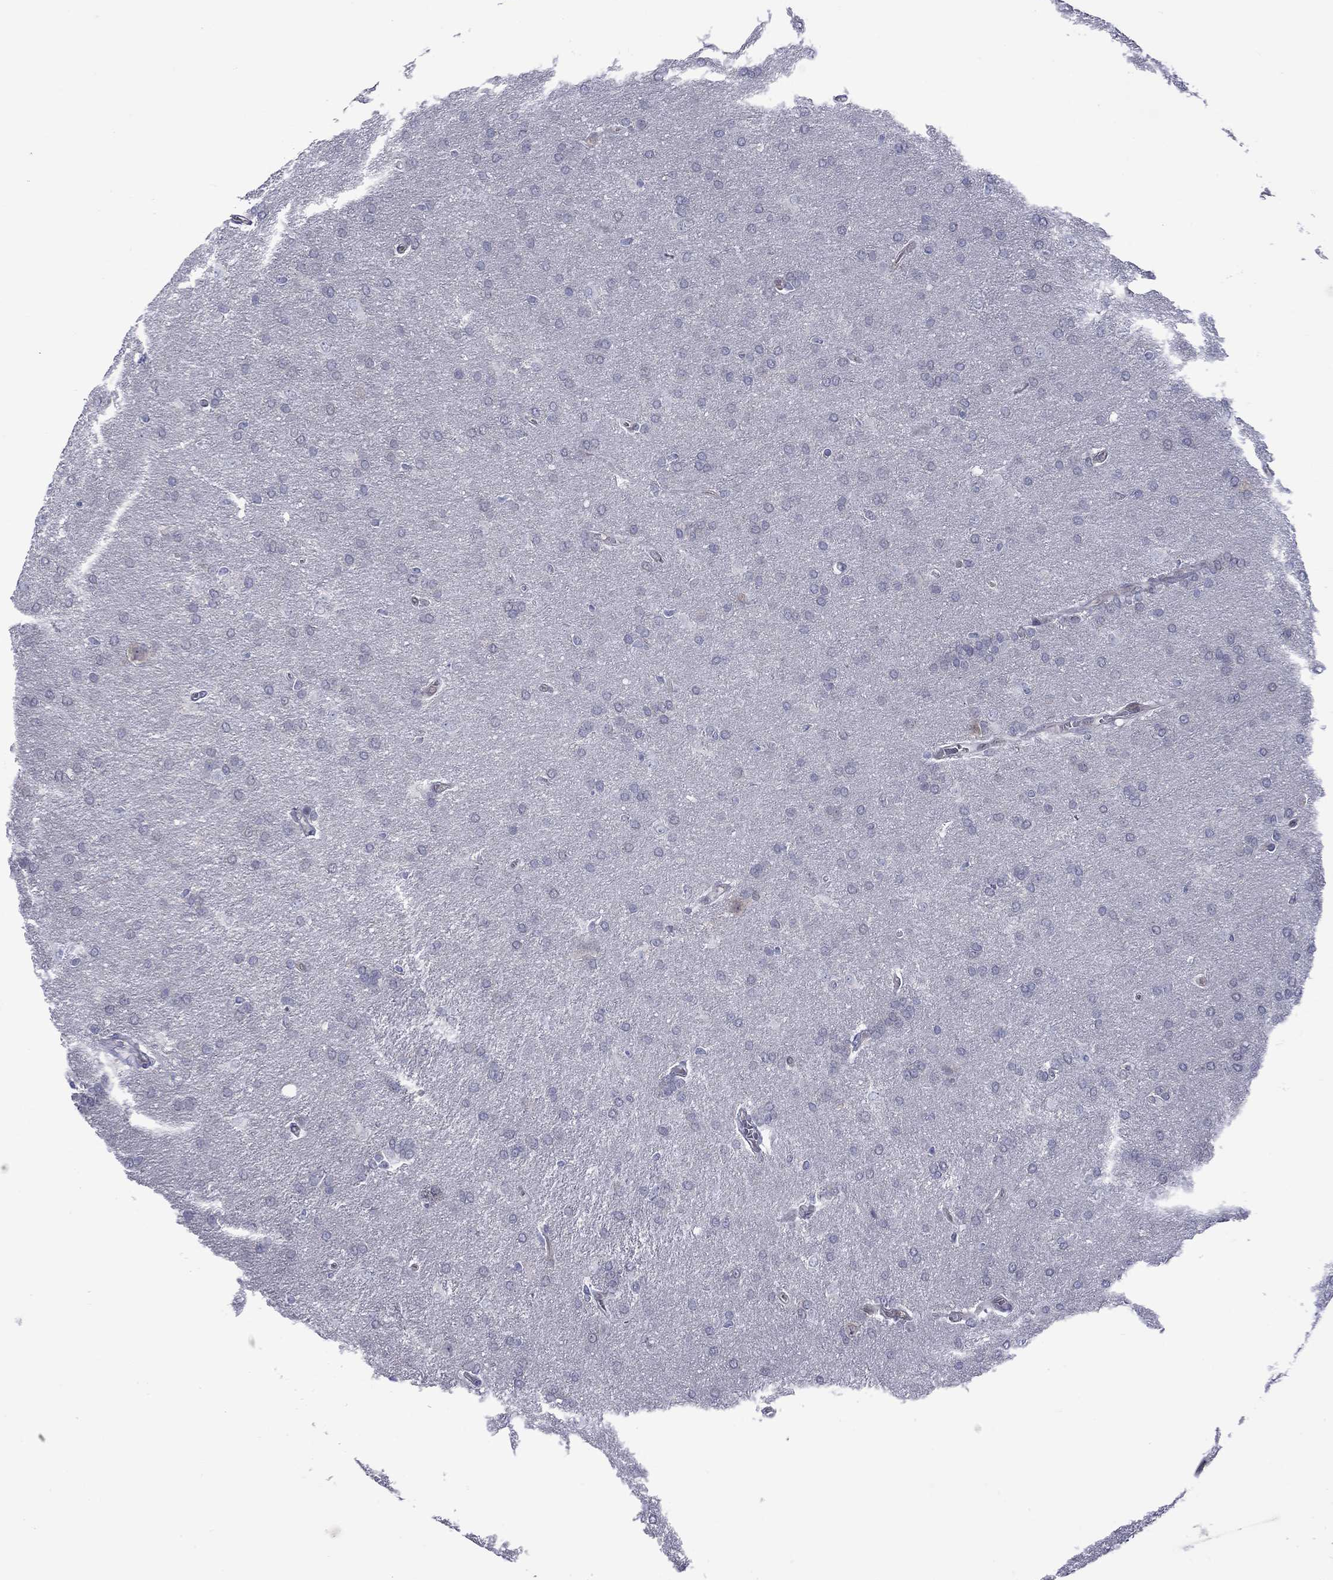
{"staining": {"intensity": "negative", "quantity": "none", "location": "none"}, "tissue": "glioma", "cell_type": "Tumor cells", "image_type": "cancer", "snomed": [{"axis": "morphology", "description": "Glioma, malignant, Low grade"}, {"axis": "topography", "description": "Brain"}], "caption": "IHC image of glioma stained for a protein (brown), which exhibits no staining in tumor cells.", "gene": "CTNNBIP1", "patient": {"sex": "female", "age": 32}}